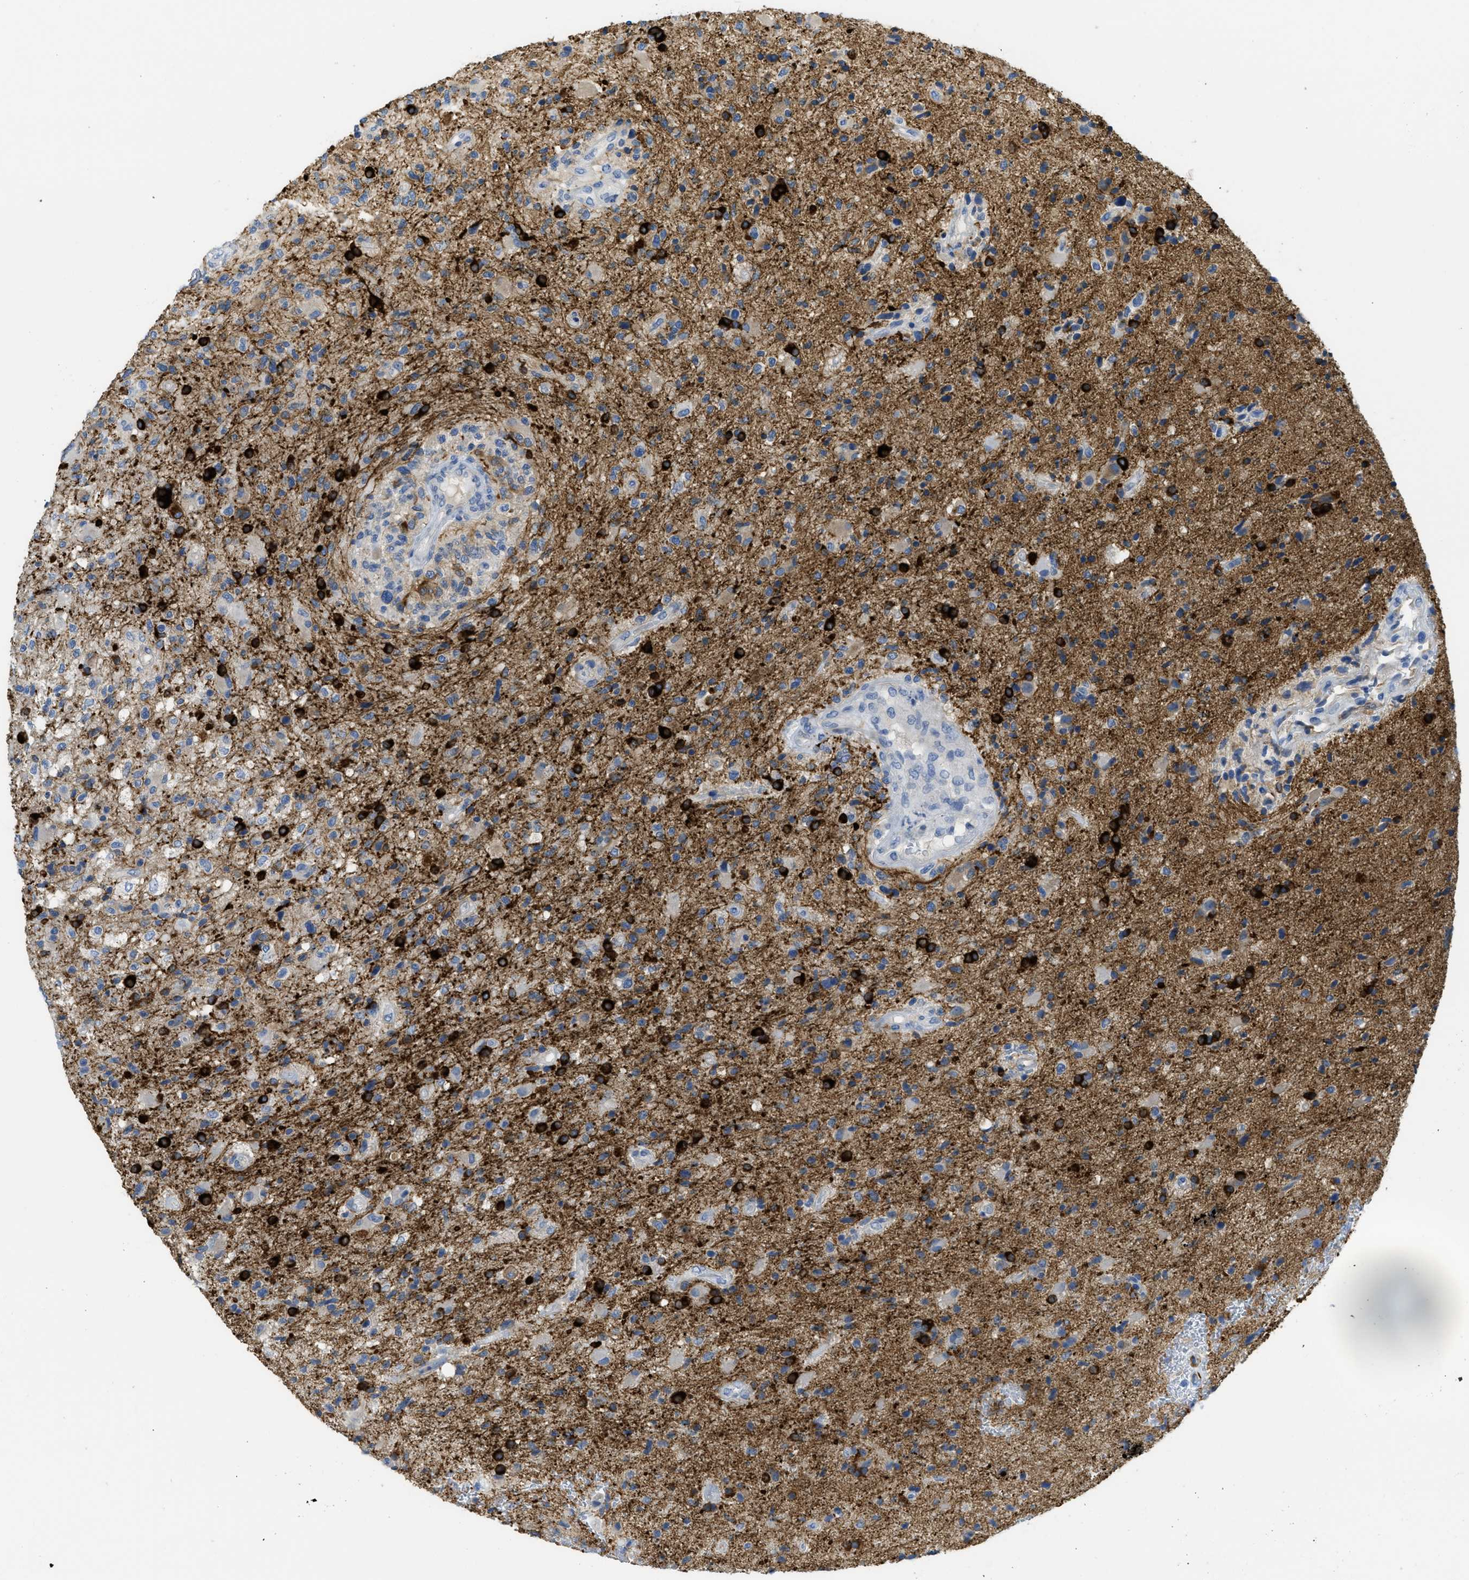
{"staining": {"intensity": "strong", "quantity": "25%-75%", "location": "cytoplasmic/membranous"}, "tissue": "glioma", "cell_type": "Tumor cells", "image_type": "cancer", "snomed": [{"axis": "morphology", "description": "Glioma, malignant, High grade"}, {"axis": "topography", "description": "Brain"}], "caption": "This micrograph demonstrates immunohistochemistry (IHC) staining of malignant glioma (high-grade), with high strong cytoplasmic/membranous expression in about 25%-75% of tumor cells.", "gene": "CNNM4", "patient": {"sex": "male", "age": 72}}